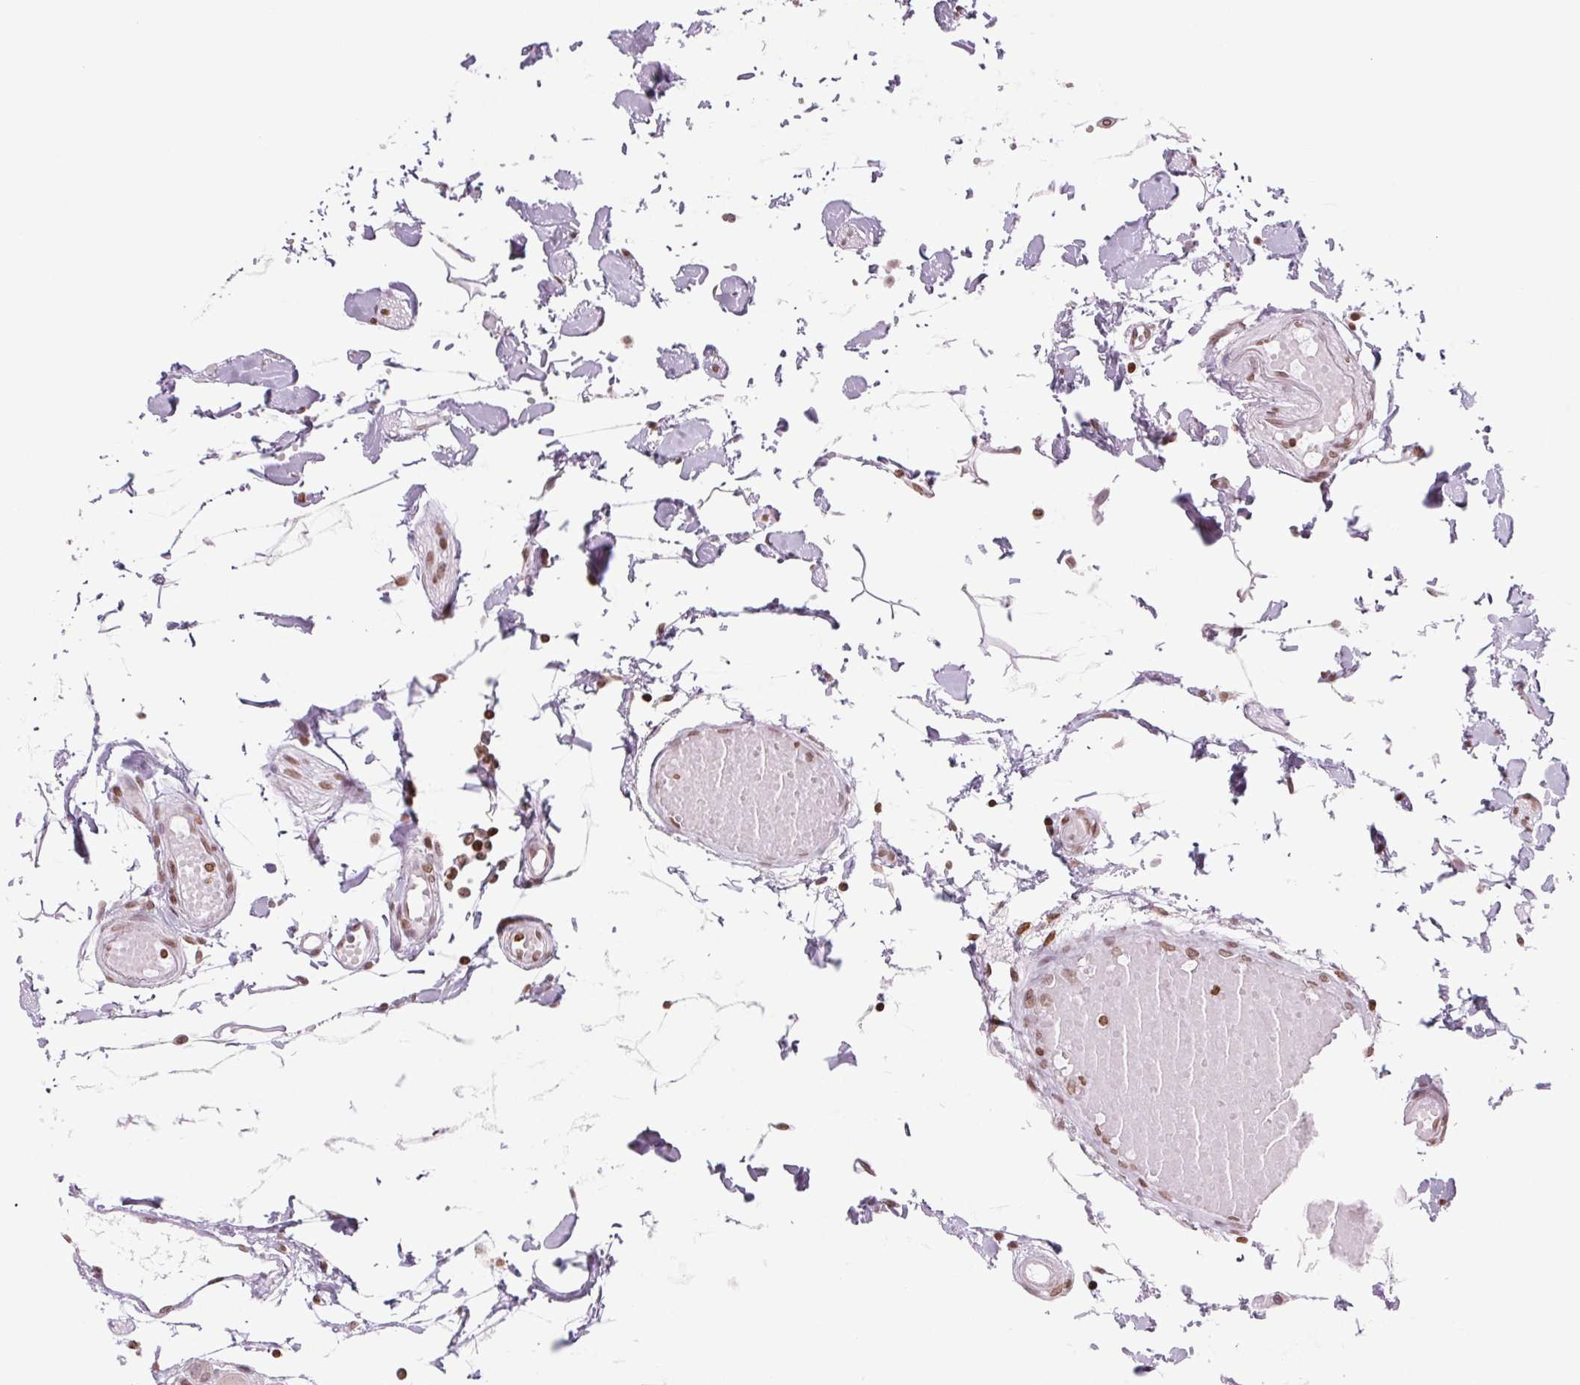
{"staining": {"intensity": "moderate", "quantity": "25%-75%", "location": "nuclear"}, "tissue": "colon", "cell_type": "Endothelial cells", "image_type": "normal", "snomed": [{"axis": "morphology", "description": "Normal tissue, NOS"}, {"axis": "morphology", "description": "Adenocarcinoma, NOS"}, {"axis": "topography", "description": "Colon"}], "caption": "This is a micrograph of IHC staining of benign colon, which shows moderate expression in the nuclear of endothelial cells.", "gene": "SMIM12", "patient": {"sex": "male", "age": 83}}